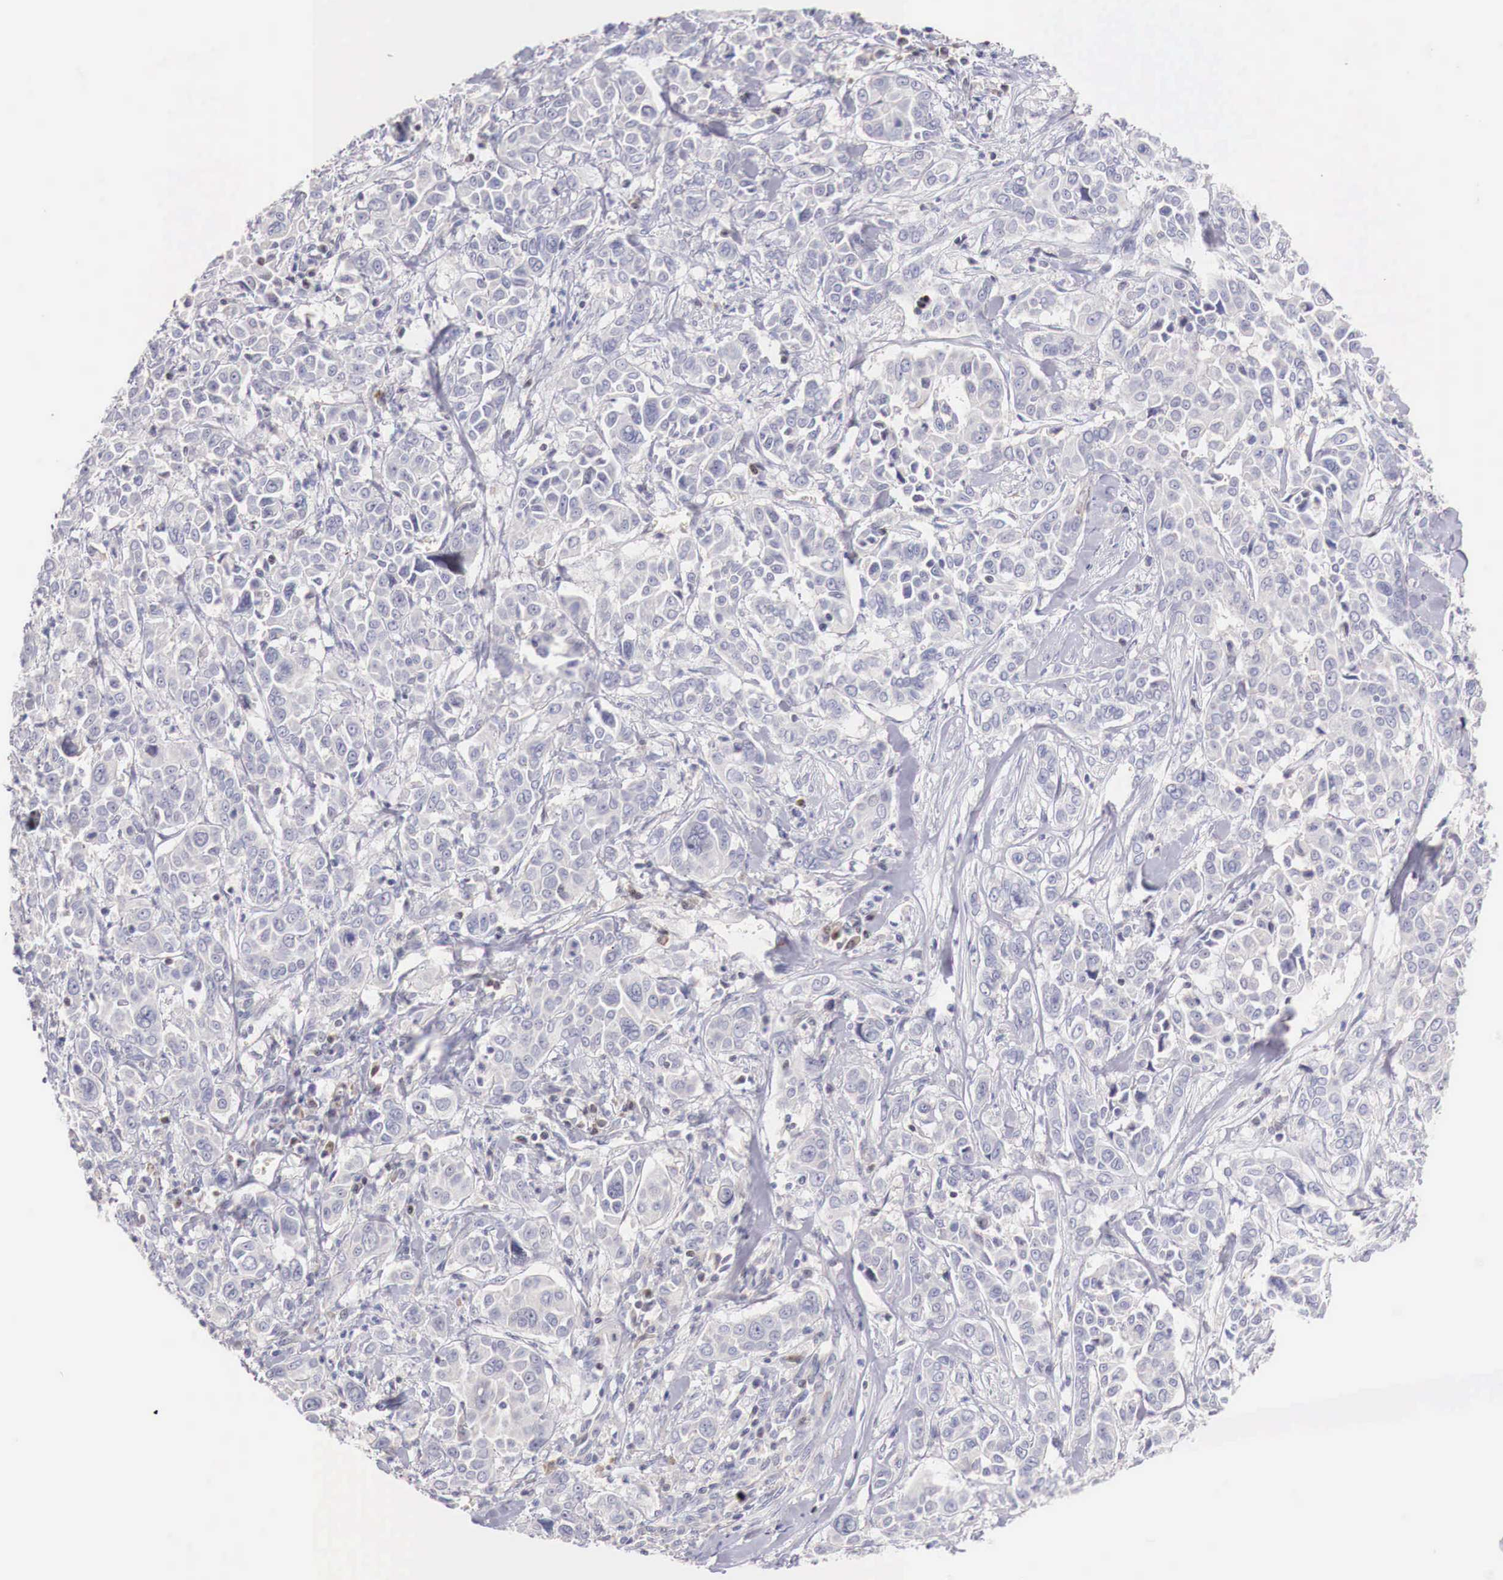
{"staining": {"intensity": "weak", "quantity": "<25%", "location": "nuclear"}, "tissue": "pancreatic cancer", "cell_type": "Tumor cells", "image_type": "cancer", "snomed": [{"axis": "morphology", "description": "Adenocarcinoma, NOS"}, {"axis": "topography", "description": "Pancreas"}], "caption": "The immunohistochemistry micrograph has no significant positivity in tumor cells of pancreatic adenocarcinoma tissue.", "gene": "CLCN5", "patient": {"sex": "female", "age": 52}}